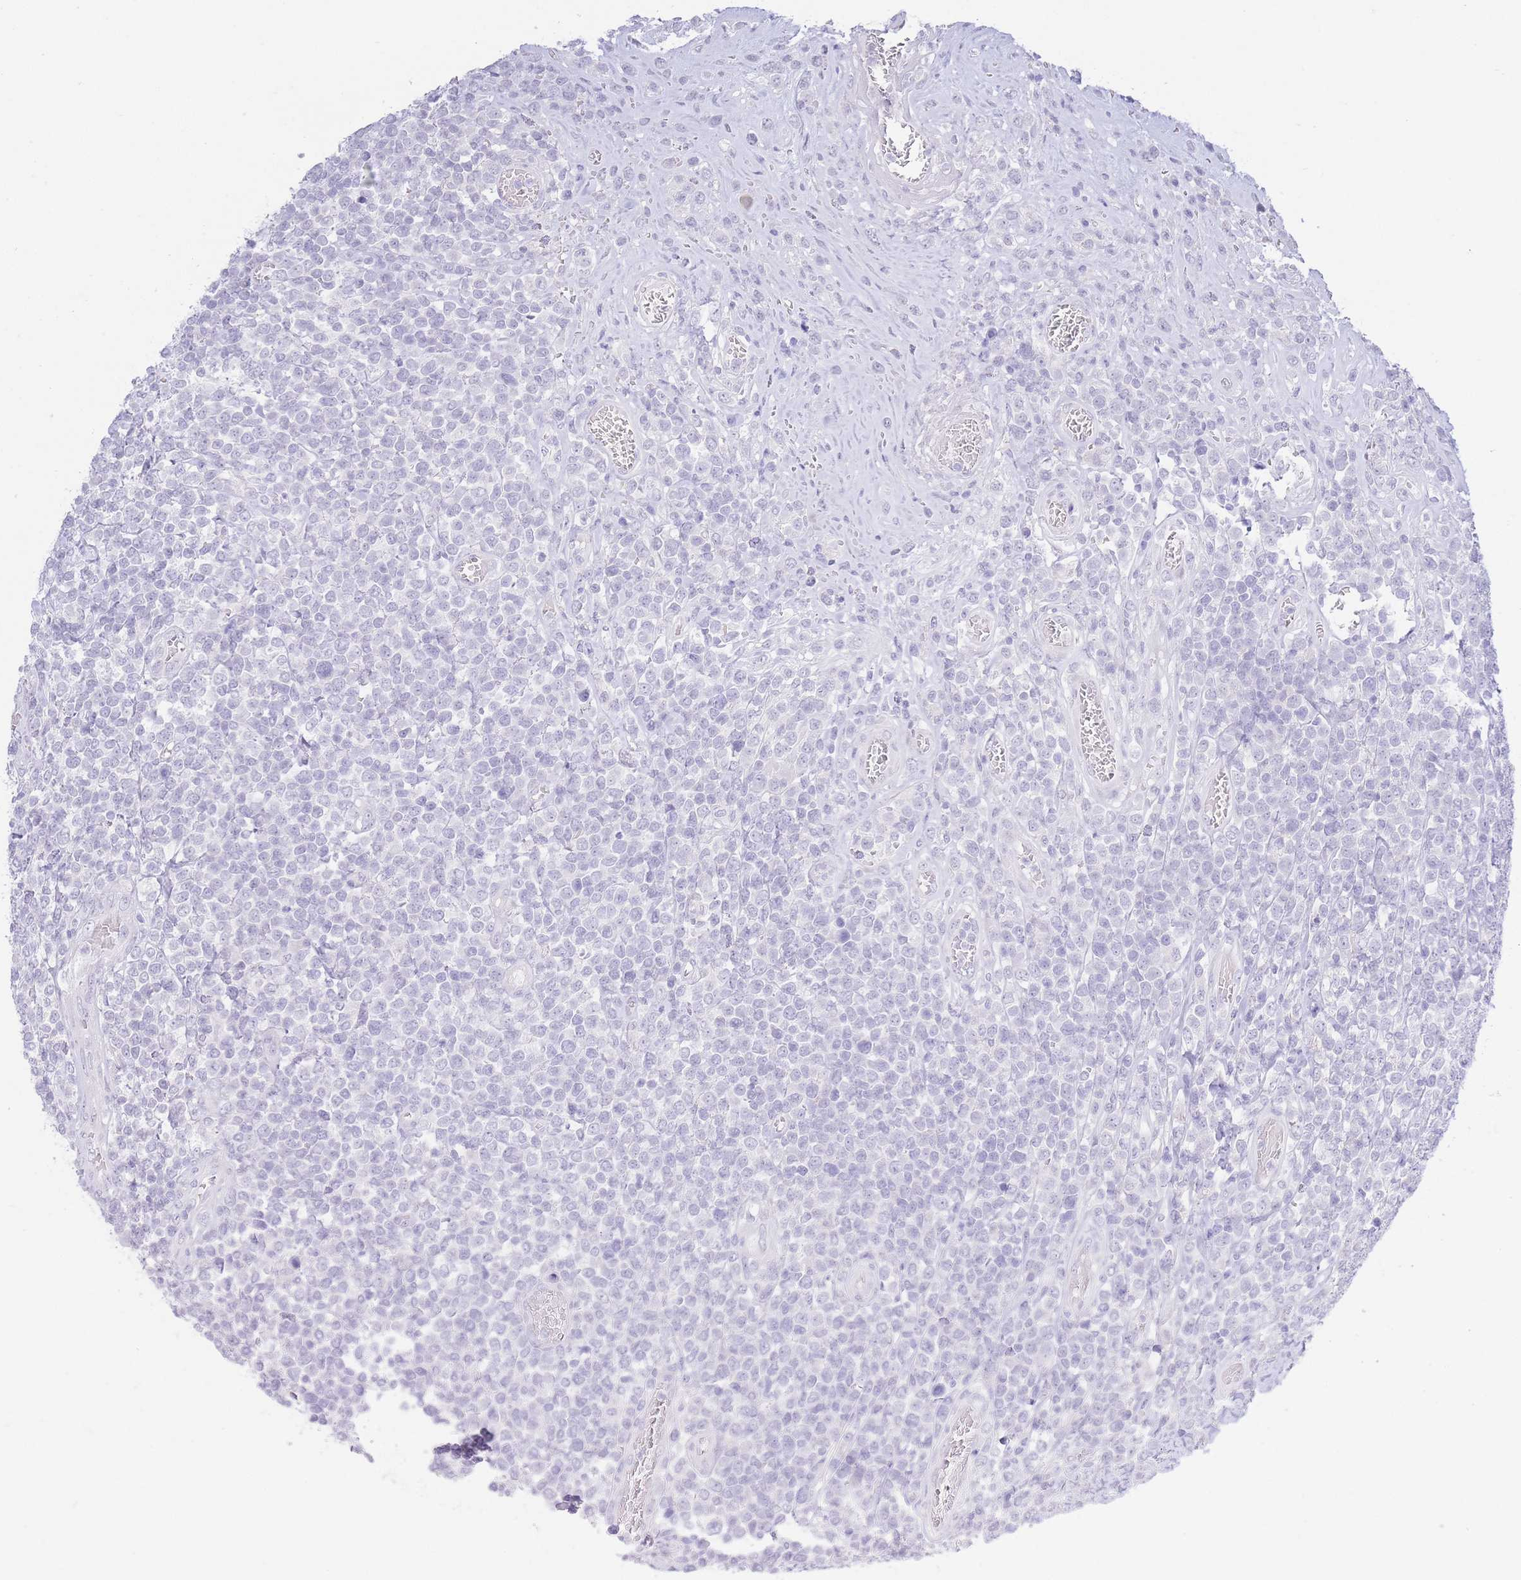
{"staining": {"intensity": "negative", "quantity": "none", "location": "none"}, "tissue": "lymphoma", "cell_type": "Tumor cells", "image_type": "cancer", "snomed": [{"axis": "morphology", "description": "Malignant lymphoma, non-Hodgkin's type, High grade"}, {"axis": "topography", "description": "Soft tissue"}], "caption": "Micrograph shows no protein positivity in tumor cells of high-grade malignant lymphoma, non-Hodgkin's type tissue.", "gene": "PKLR", "patient": {"sex": "female", "age": 56}}